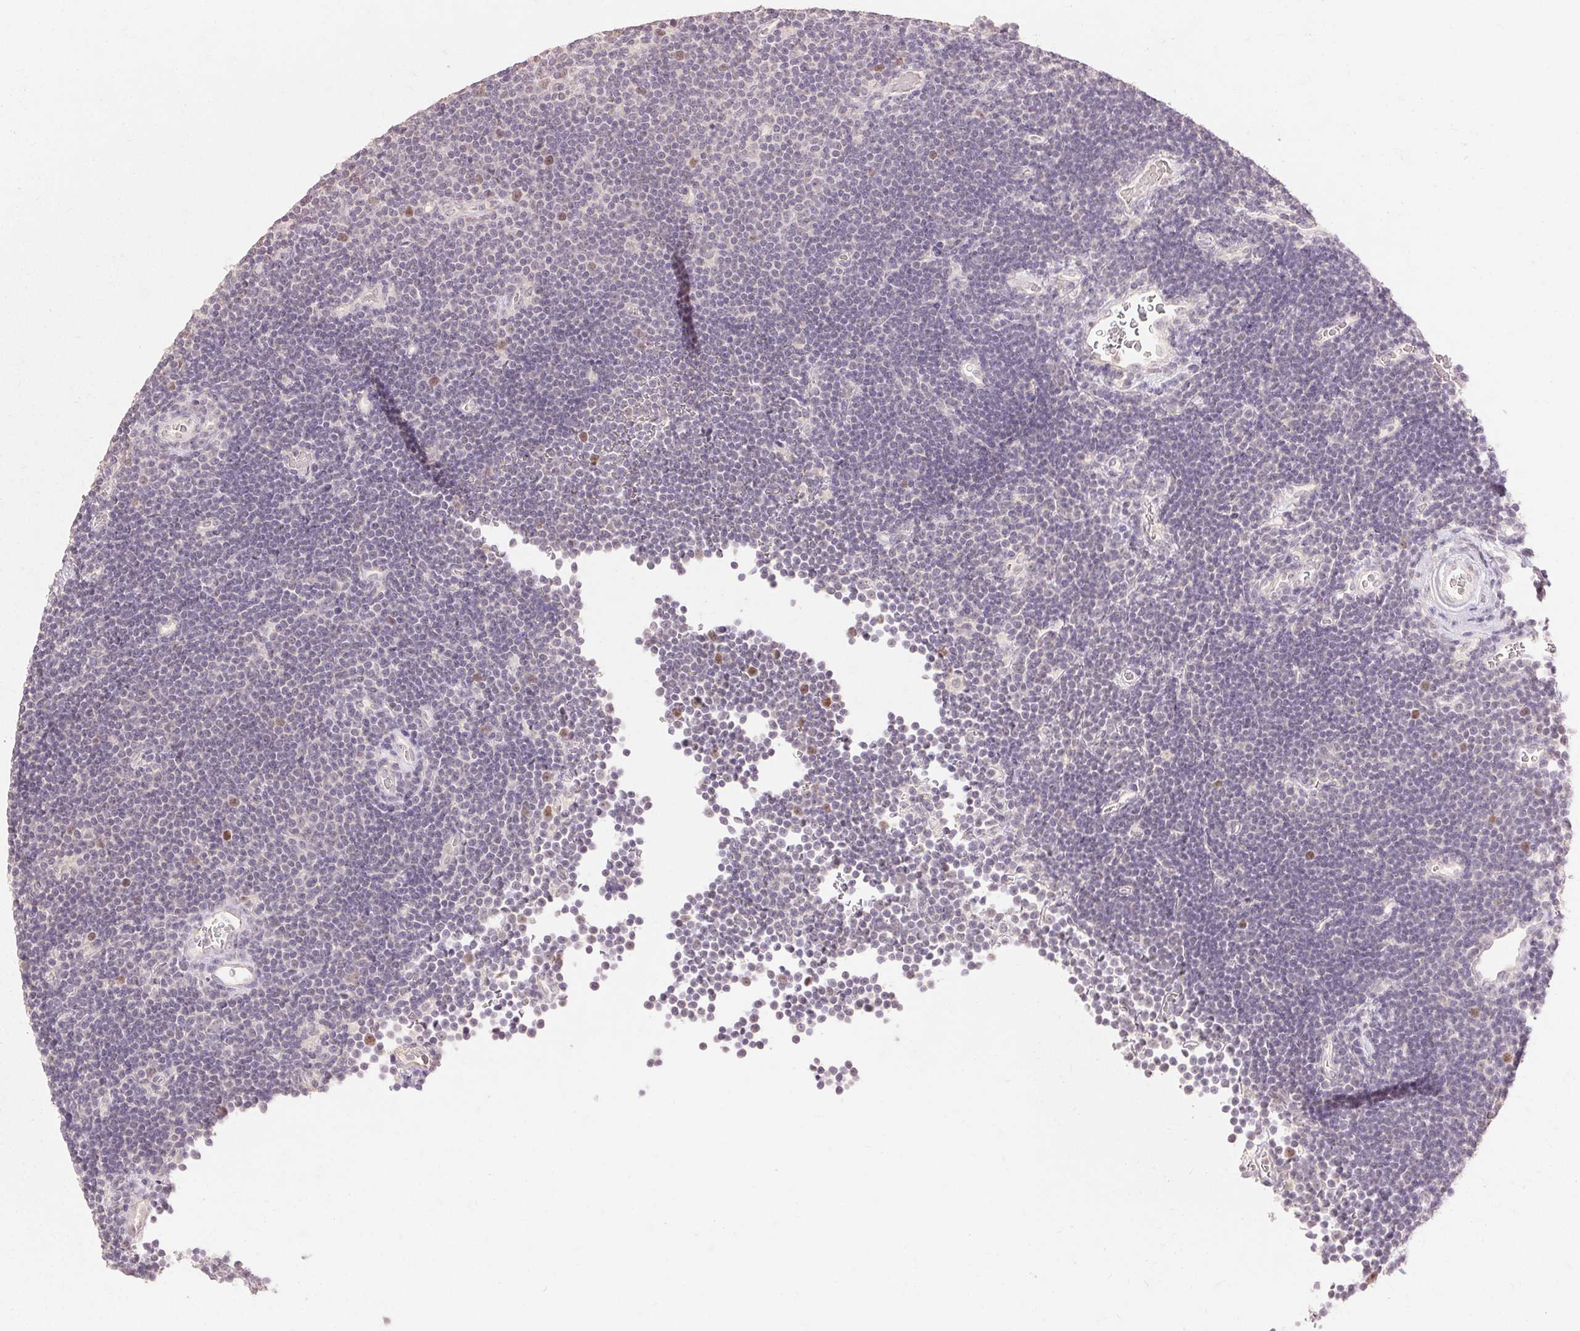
{"staining": {"intensity": "negative", "quantity": "none", "location": "none"}, "tissue": "lymphoma", "cell_type": "Tumor cells", "image_type": "cancer", "snomed": [{"axis": "morphology", "description": "Malignant lymphoma, non-Hodgkin's type, Low grade"}, {"axis": "topography", "description": "Brain"}], "caption": "IHC of human malignant lymphoma, non-Hodgkin's type (low-grade) displays no positivity in tumor cells.", "gene": "SKP2", "patient": {"sex": "female", "age": 66}}